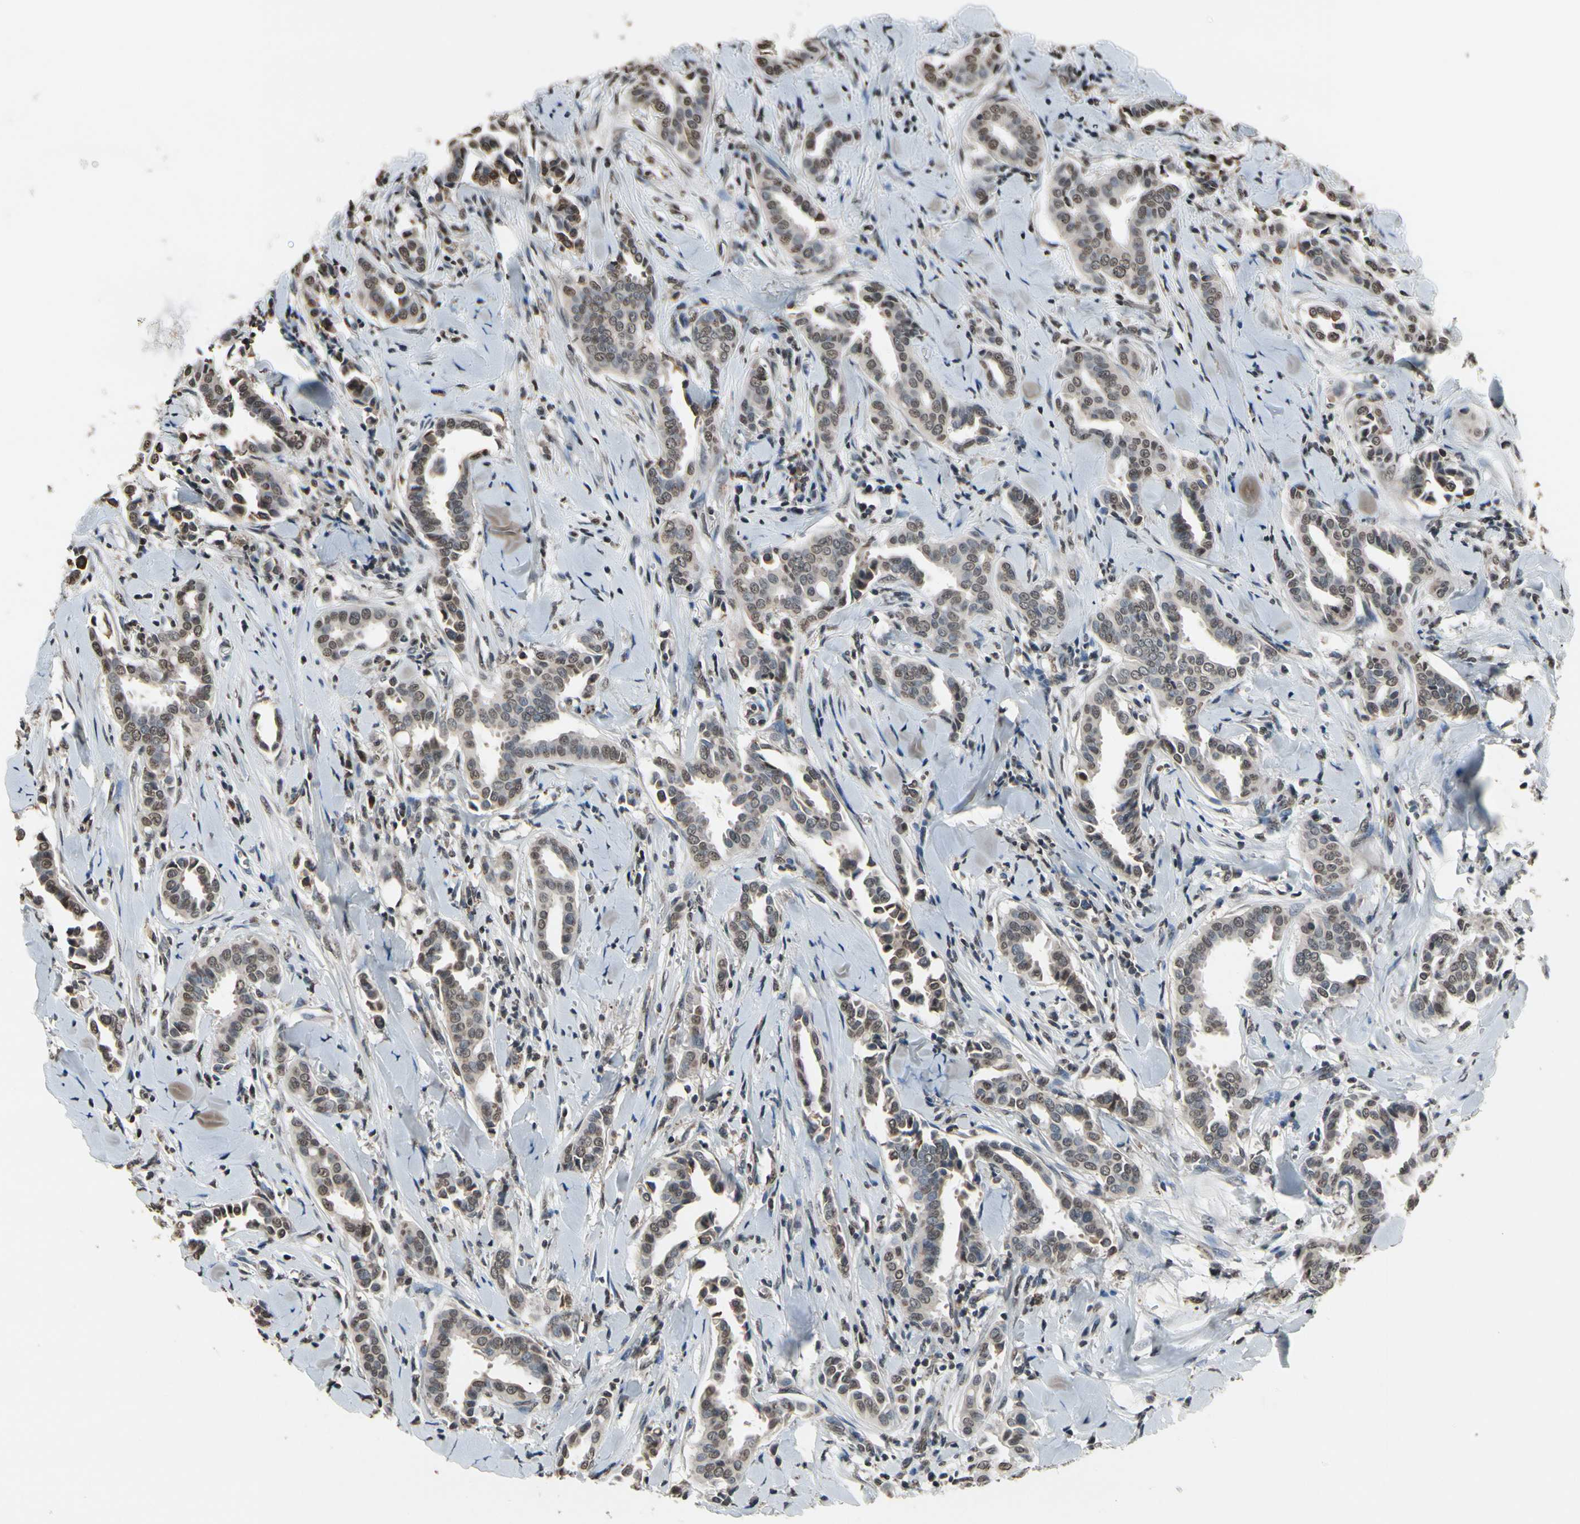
{"staining": {"intensity": "weak", "quantity": "25%-75%", "location": "cytoplasmic/membranous"}, "tissue": "head and neck cancer", "cell_type": "Tumor cells", "image_type": "cancer", "snomed": [{"axis": "morphology", "description": "Adenocarcinoma, NOS"}, {"axis": "topography", "description": "Salivary gland"}, {"axis": "topography", "description": "Head-Neck"}], "caption": "A micrograph of human head and neck cancer stained for a protein reveals weak cytoplasmic/membranous brown staining in tumor cells.", "gene": "HIPK2", "patient": {"sex": "female", "age": 59}}